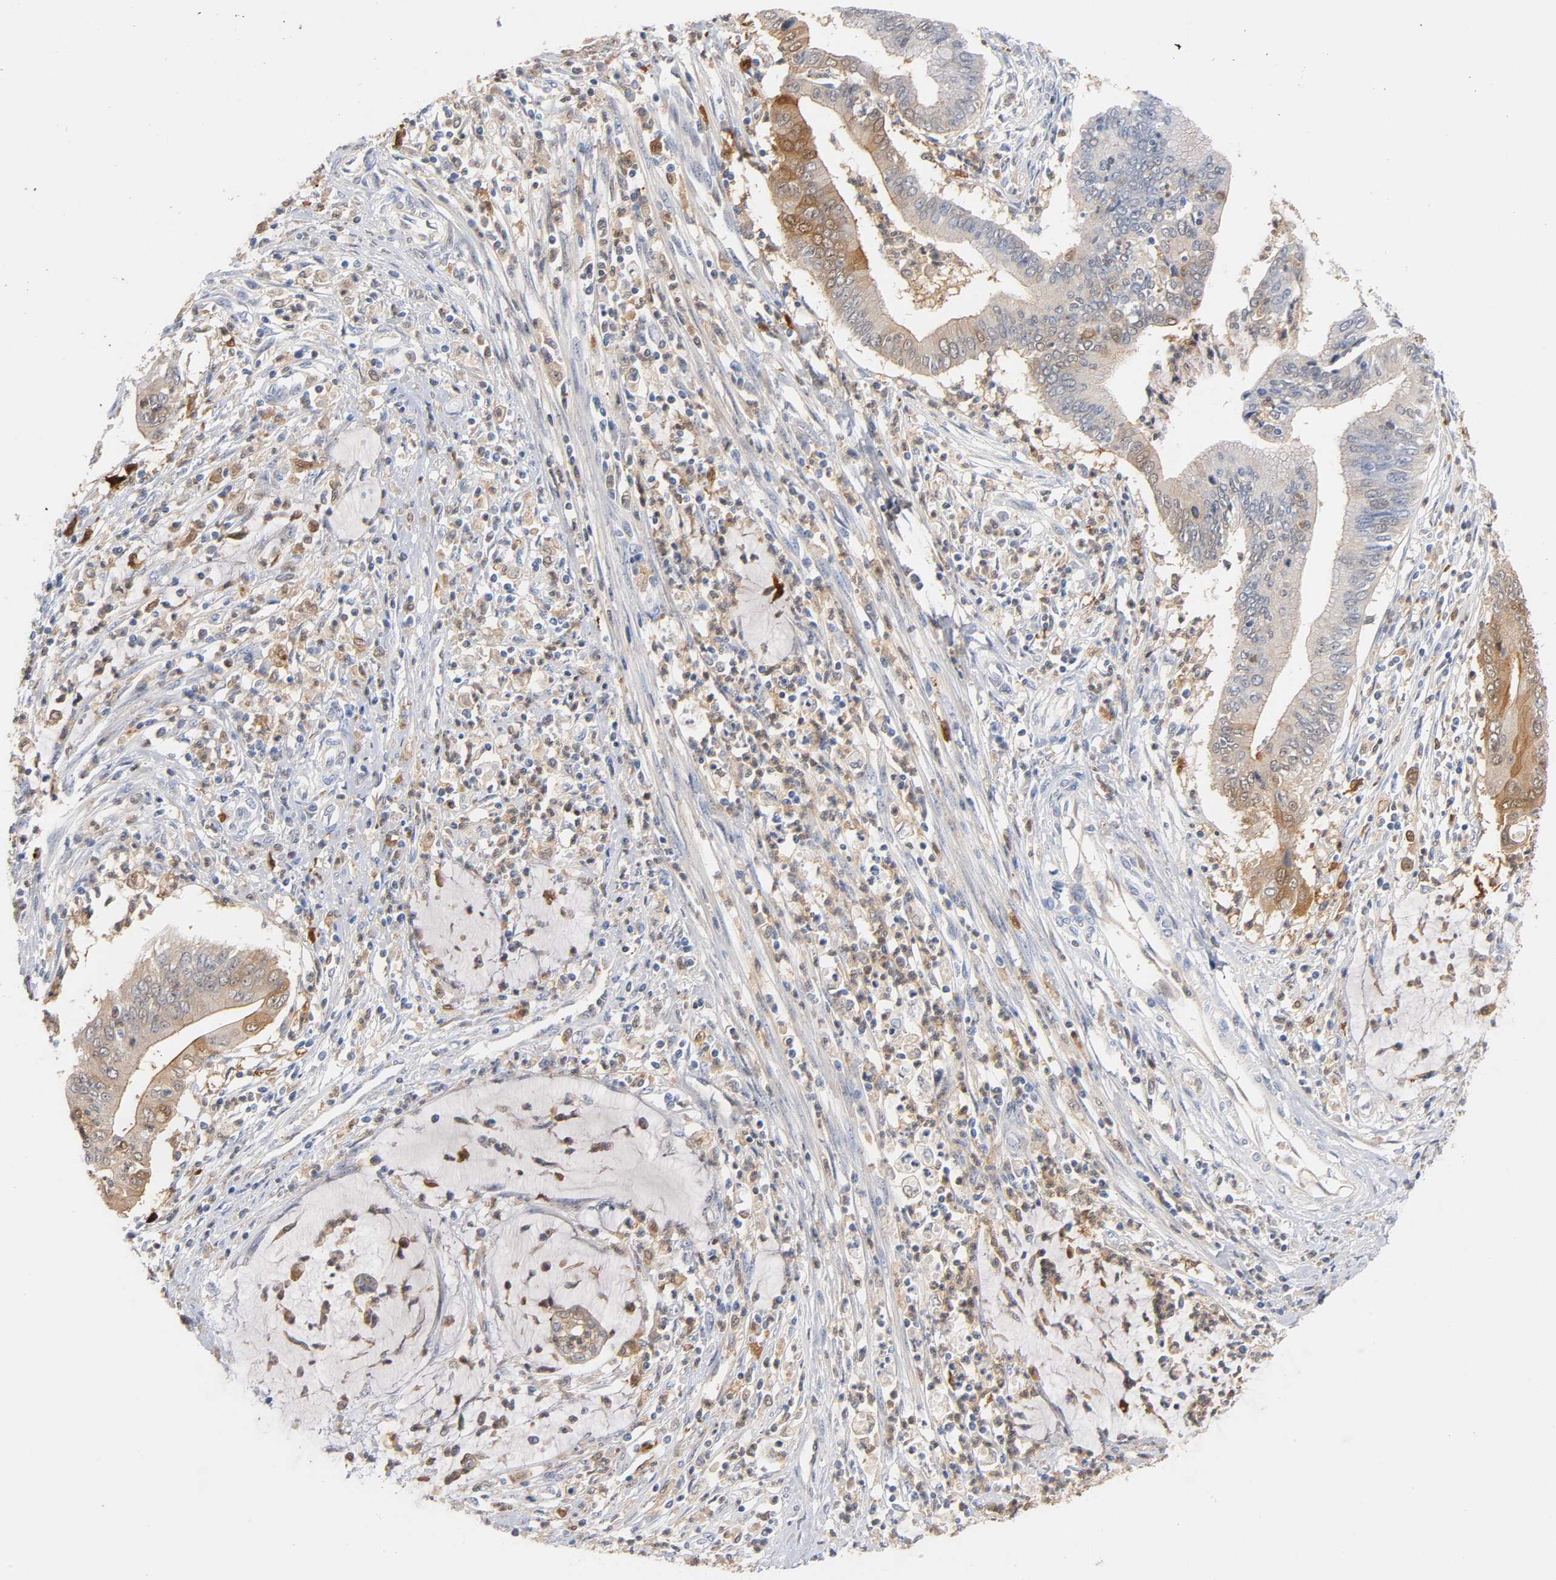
{"staining": {"intensity": "moderate", "quantity": "25%-75%", "location": "cytoplasmic/membranous,nuclear"}, "tissue": "cervical cancer", "cell_type": "Tumor cells", "image_type": "cancer", "snomed": [{"axis": "morphology", "description": "Adenocarcinoma, NOS"}, {"axis": "topography", "description": "Cervix"}], "caption": "An immunohistochemistry (IHC) photomicrograph of neoplastic tissue is shown. Protein staining in brown highlights moderate cytoplasmic/membranous and nuclear positivity in adenocarcinoma (cervical) within tumor cells.", "gene": "IL18", "patient": {"sex": "female", "age": 36}}